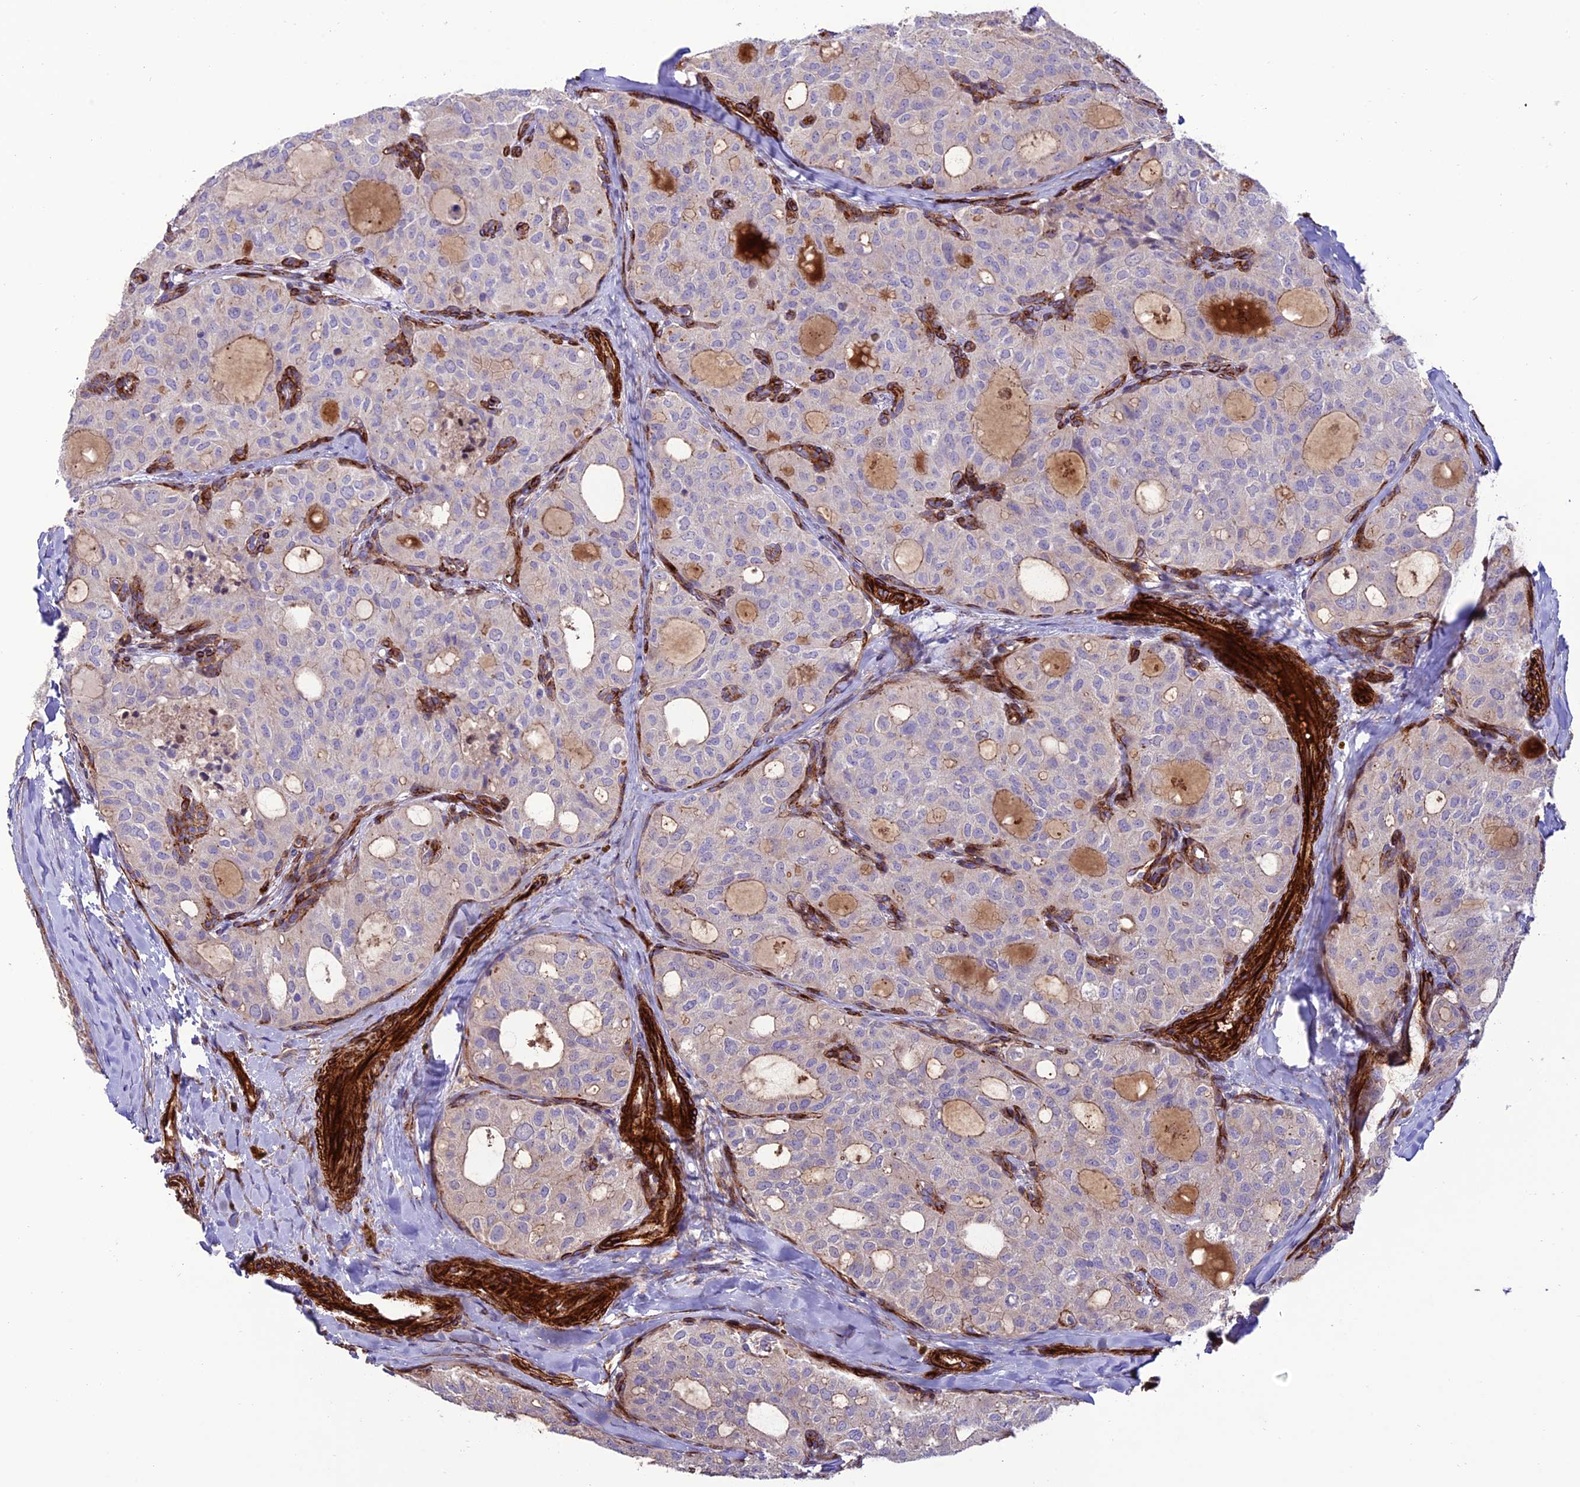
{"staining": {"intensity": "weak", "quantity": "<25%", "location": "cytoplasmic/membranous"}, "tissue": "thyroid cancer", "cell_type": "Tumor cells", "image_type": "cancer", "snomed": [{"axis": "morphology", "description": "Follicular adenoma carcinoma, NOS"}, {"axis": "topography", "description": "Thyroid gland"}], "caption": "Tumor cells are negative for brown protein staining in follicular adenoma carcinoma (thyroid).", "gene": "REX1BD", "patient": {"sex": "male", "age": 75}}